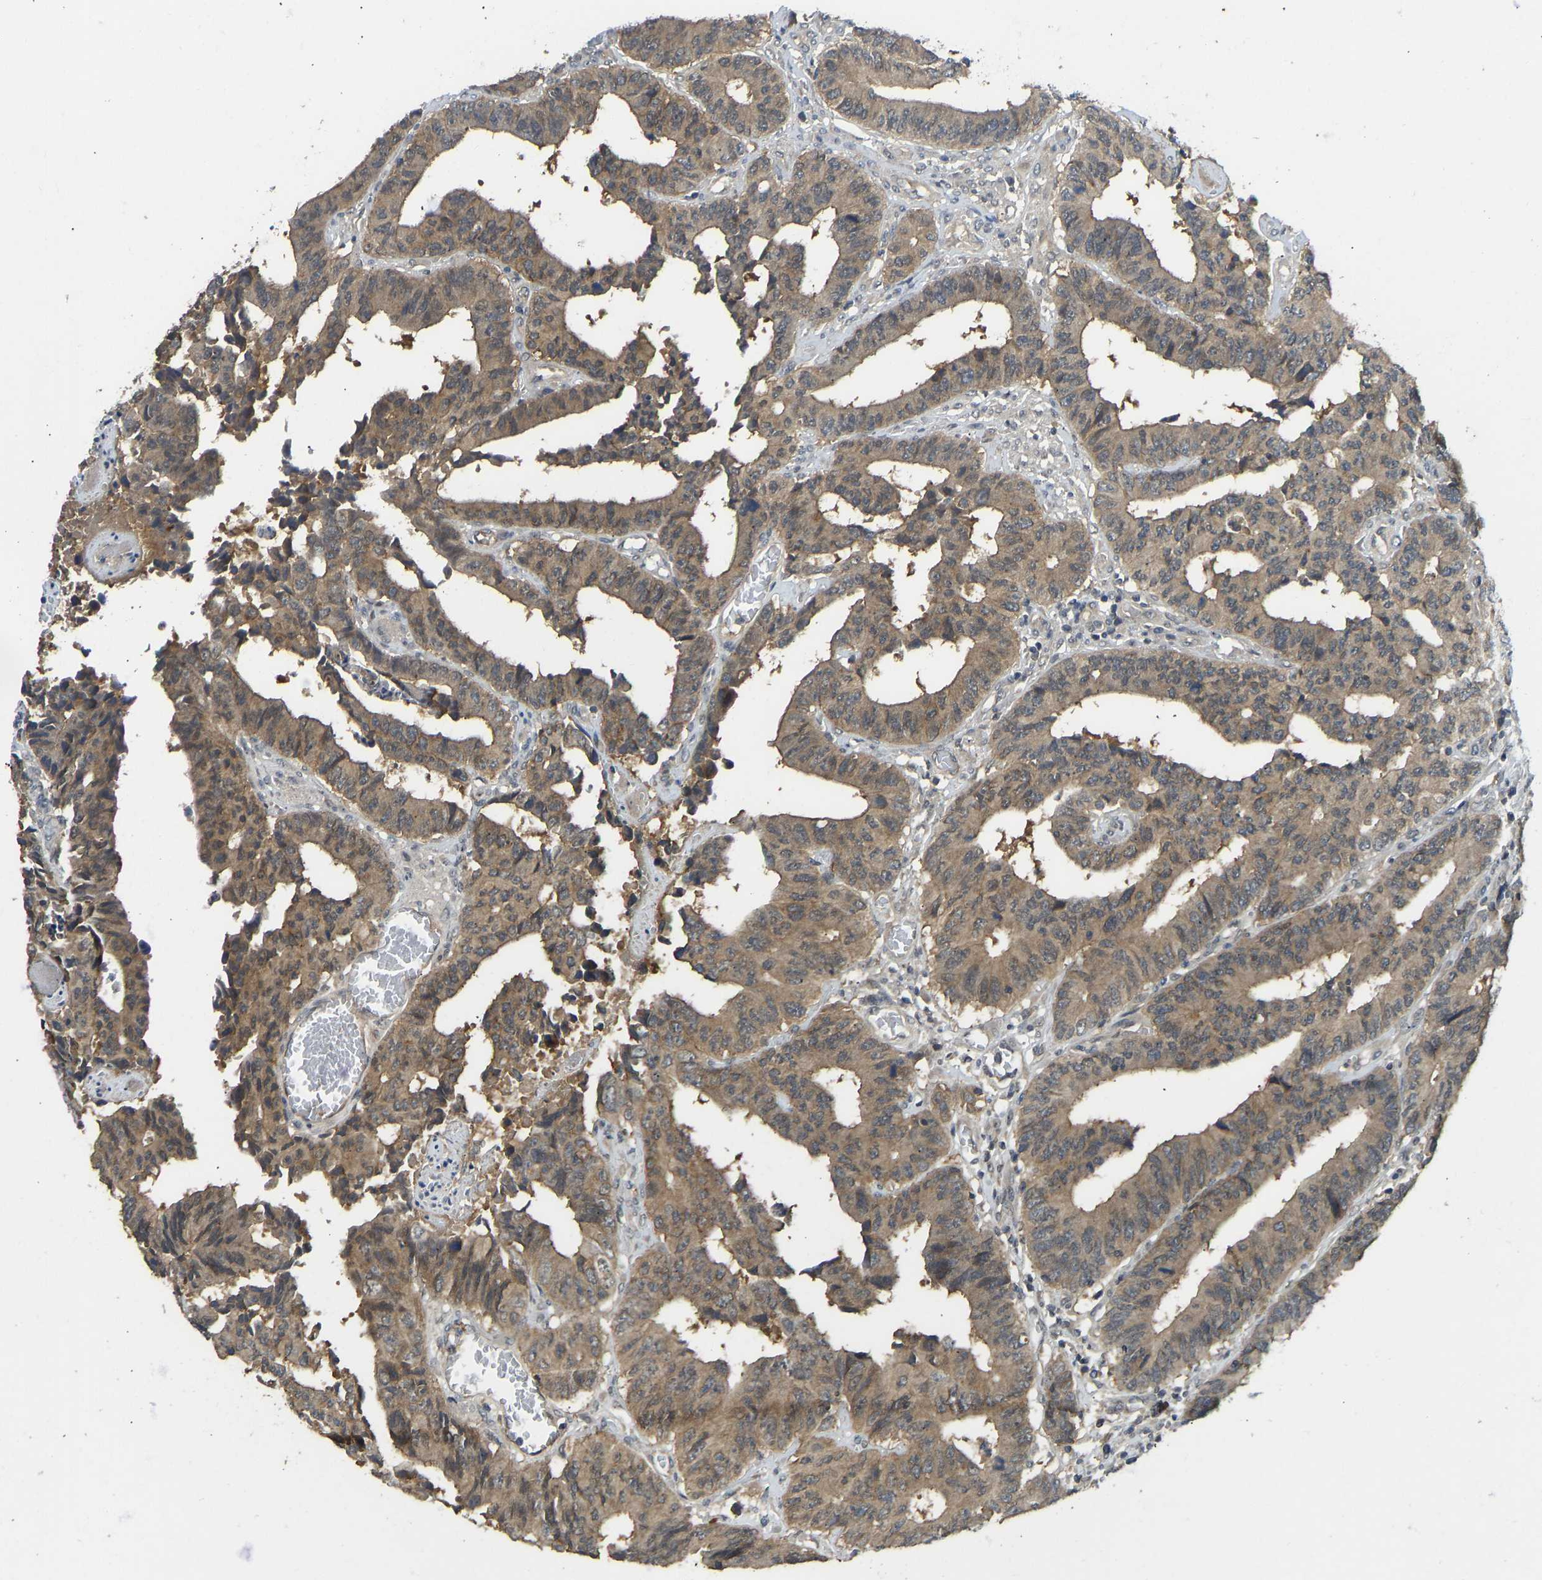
{"staining": {"intensity": "moderate", "quantity": ">75%", "location": "cytoplasmic/membranous"}, "tissue": "colorectal cancer", "cell_type": "Tumor cells", "image_type": "cancer", "snomed": [{"axis": "morphology", "description": "Adenocarcinoma, NOS"}, {"axis": "topography", "description": "Rectum"}], "caption": "Immunohistochemical staining of human colorectal cancer exhibits moderate cytoplasmic/membranous protein expression in about >75% of tumor cells. The protein of interest is stained brown, and the nuclei are stained in blue (DAB (3,3'-diaminobenzidine) IHC with brightfield microscopy, high magnification).", "gene": "NDRG3", "patient": {"sex": "male", "age": 84}}